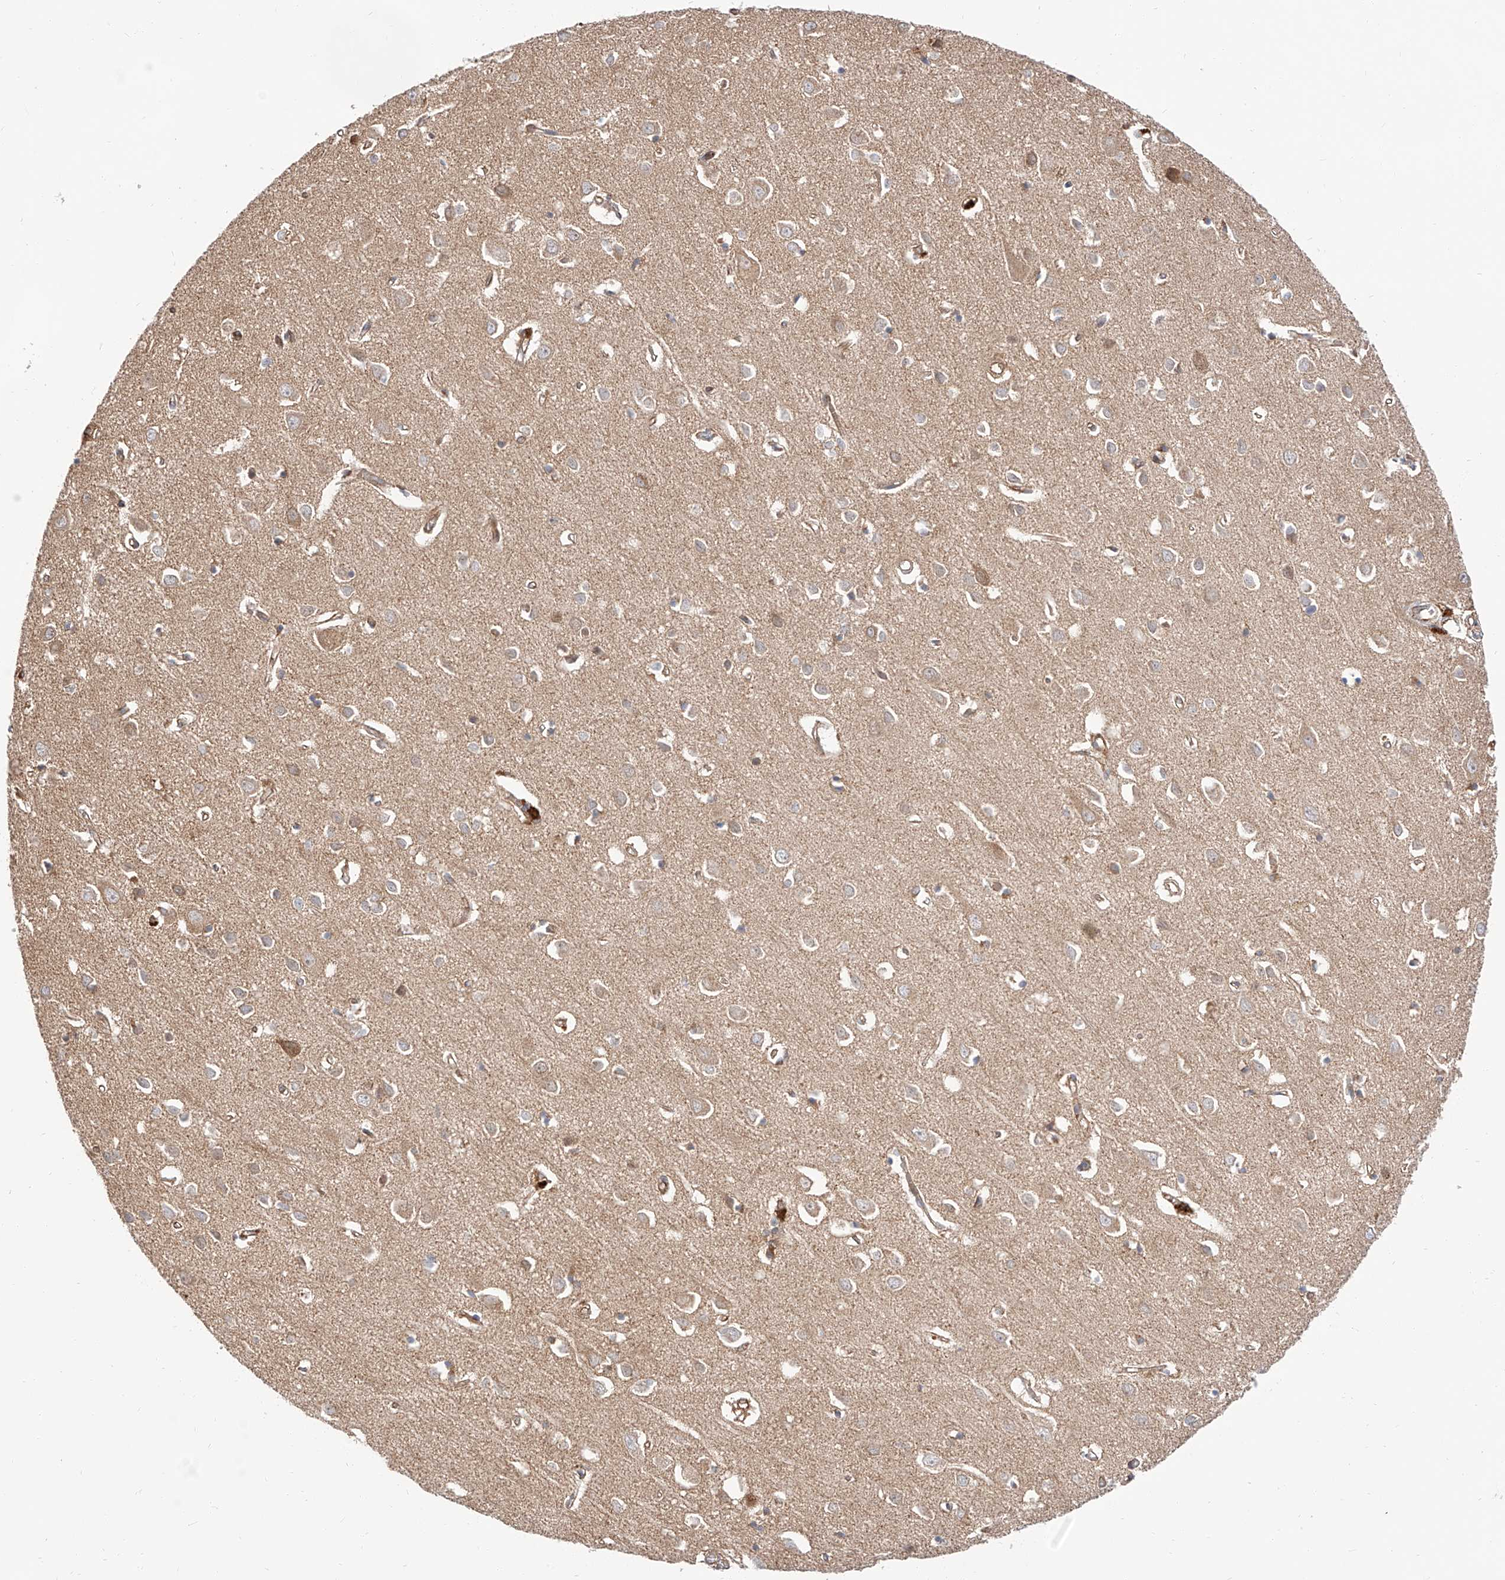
{"staining": {"intensity": "weak", "quantity": ">75%", "location": "cytoplasmic/membranous"}, "tissue": "cerebral cortex", "cell_type": "Endothelial cells", "image_type": "normal", "snomed": [{"axis": "morphology", "description": "Normal tissue, NOS"}, {"axis": "topography", "description": "Cerebral cortex"}], "caption": "IHC (DAB) staining of unremarkable cerebral cortex reveals weak cytoplasmic/membranous protein positivity in approximately >75% of endothelial cells. Using DAB (3,3'-diaminobenzidine) (brown) and hematoxylin (blue) stains, captured at high magnification using brightfield microscopy.", "gene": "ISCA2", "patient": {"sex": "female", "age": 64}}